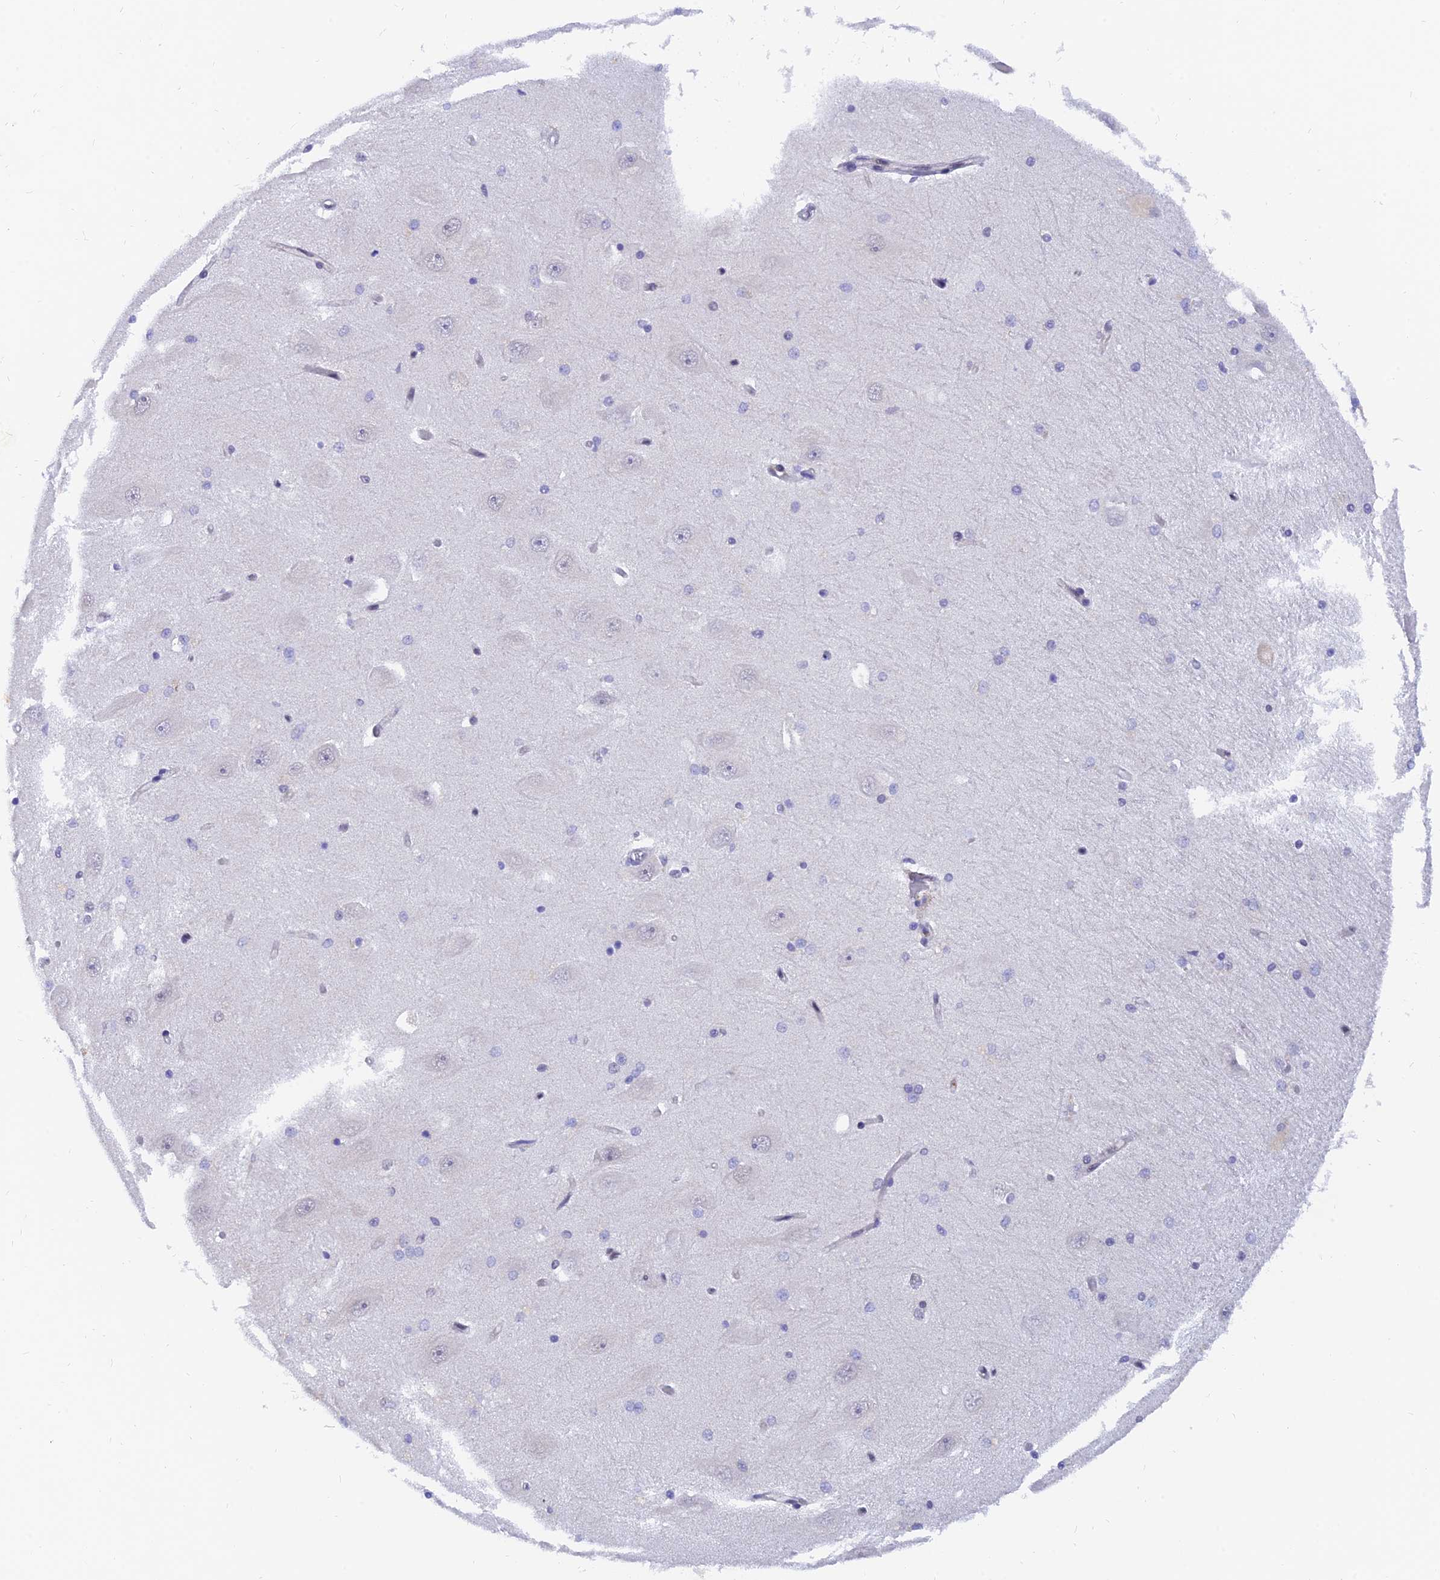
{"staining": {"intensity": "negative", "quantity": "none", "location": "none"}, "tissue": "hippocampus", "cell_type": "Glial cells", "image_type": "normal", "snomed": [{"axis": "morphology", "description": "Normal tissue, NOS"}, {"axis": "topography", "description": "Hippocampus"}], "caption": "A high-resolution micrograph shows immunohistochemistry staining of normal hippocampus, which demonstrates no significant expression in glial cells.", "gene": "DPY30", "patient": {"sex": "male", "age": 45}}